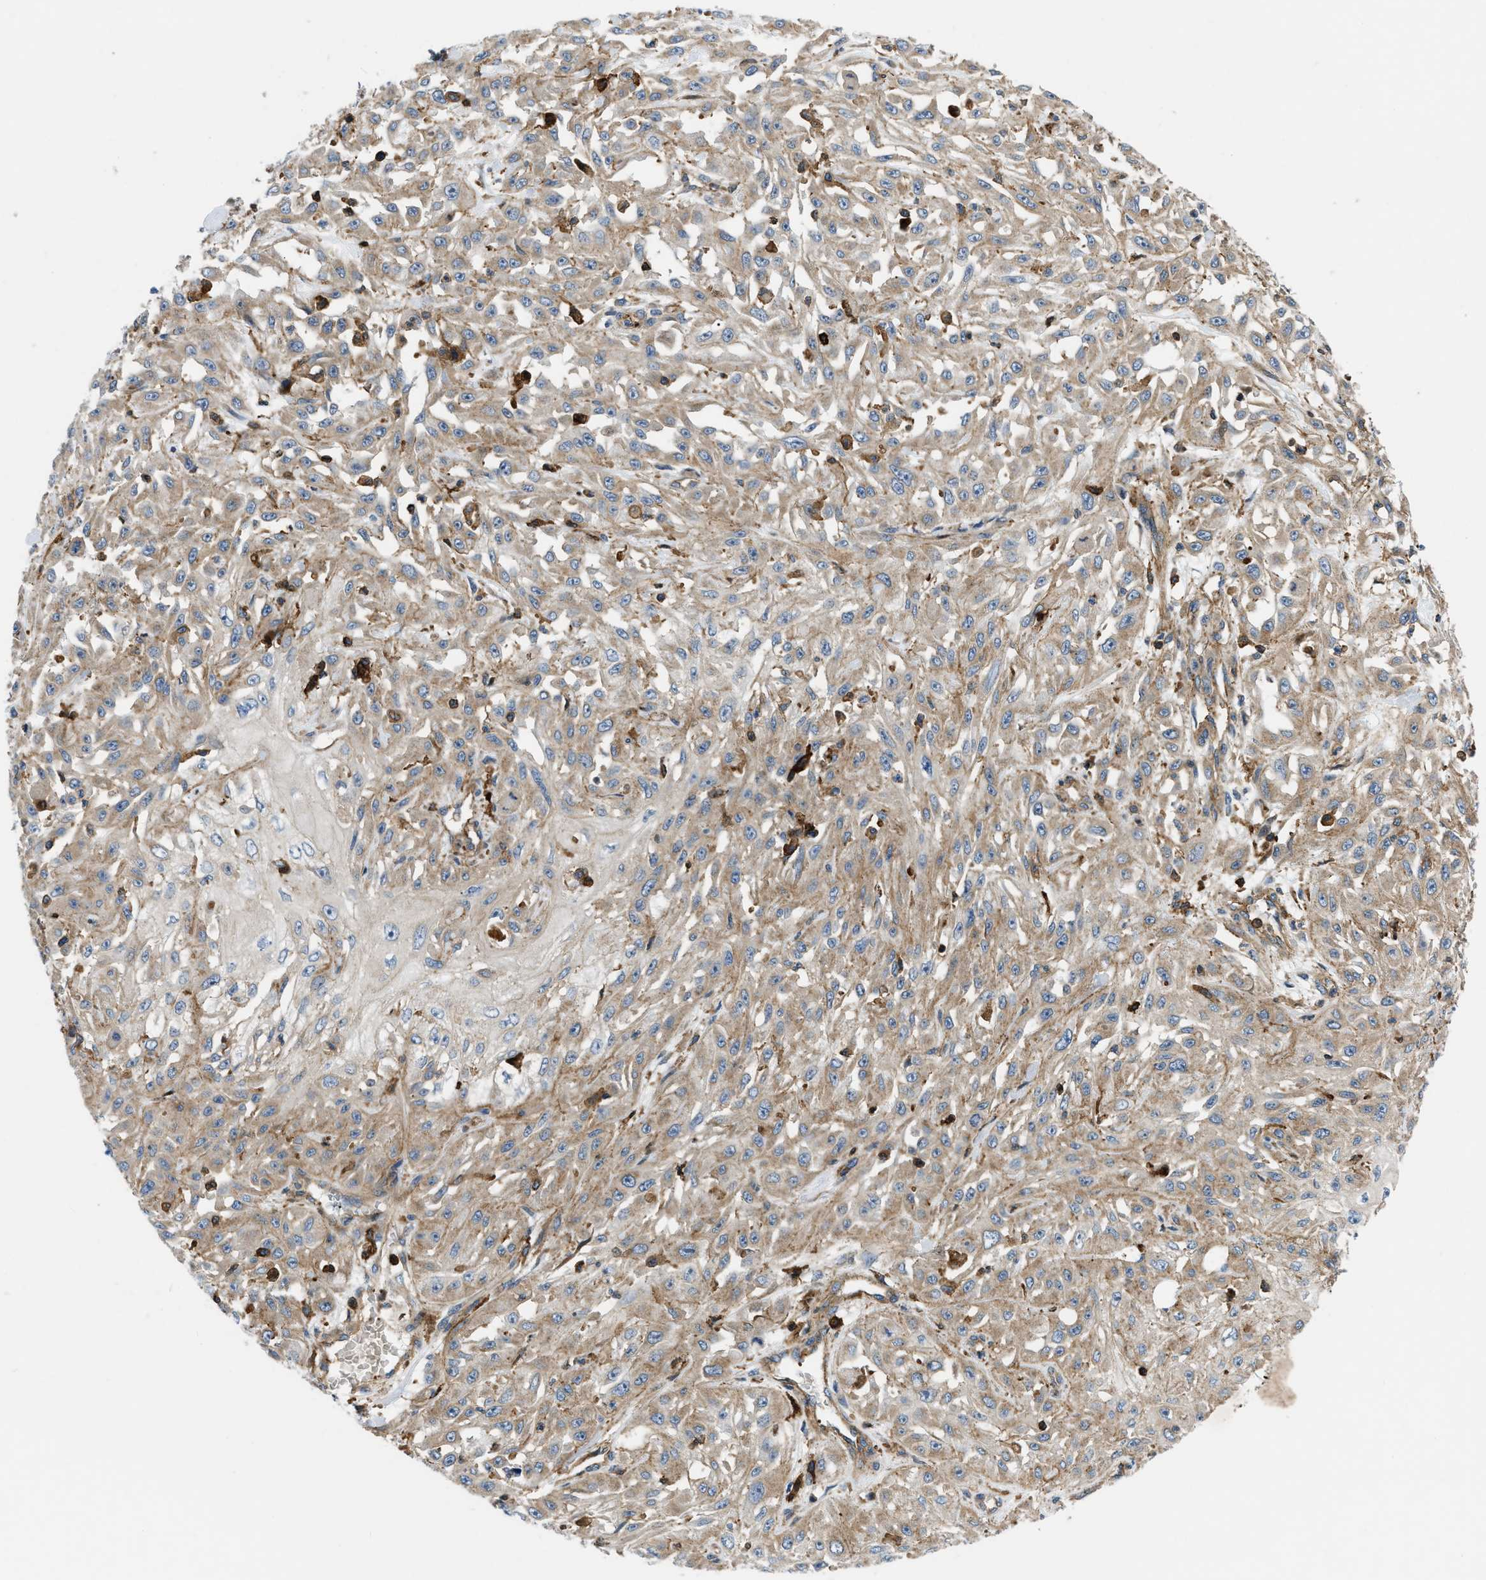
{"staining": {"intensity": "moderate", "quantity": ">75%", "location": "cytoplasmic/membranous"}, "tissue": "skin cancer", "cell_type": "Tumor cells", "image_type": "cancer", "snomed": [{"axis": "morphology", "description": "Squamous cell carcinoma, NOS"}, {"axis": "morphology", "description": "Squamous cell carcinoma, metastatic, NOS"}, {"axis": "topography", "description": "Skin"}, {"axis": "topography", "description": "Lymph node"}], "caption": "Immunohistochemistry (IHC) photomicrograph of human skin cancer stained for a protein (brown), which reveals medium levels of moderate cytoplasmic/membranous staining in approximately >75% of tumor cells.", "gene": "DHODH", "patient": {"sex": "male", "age": 75}}